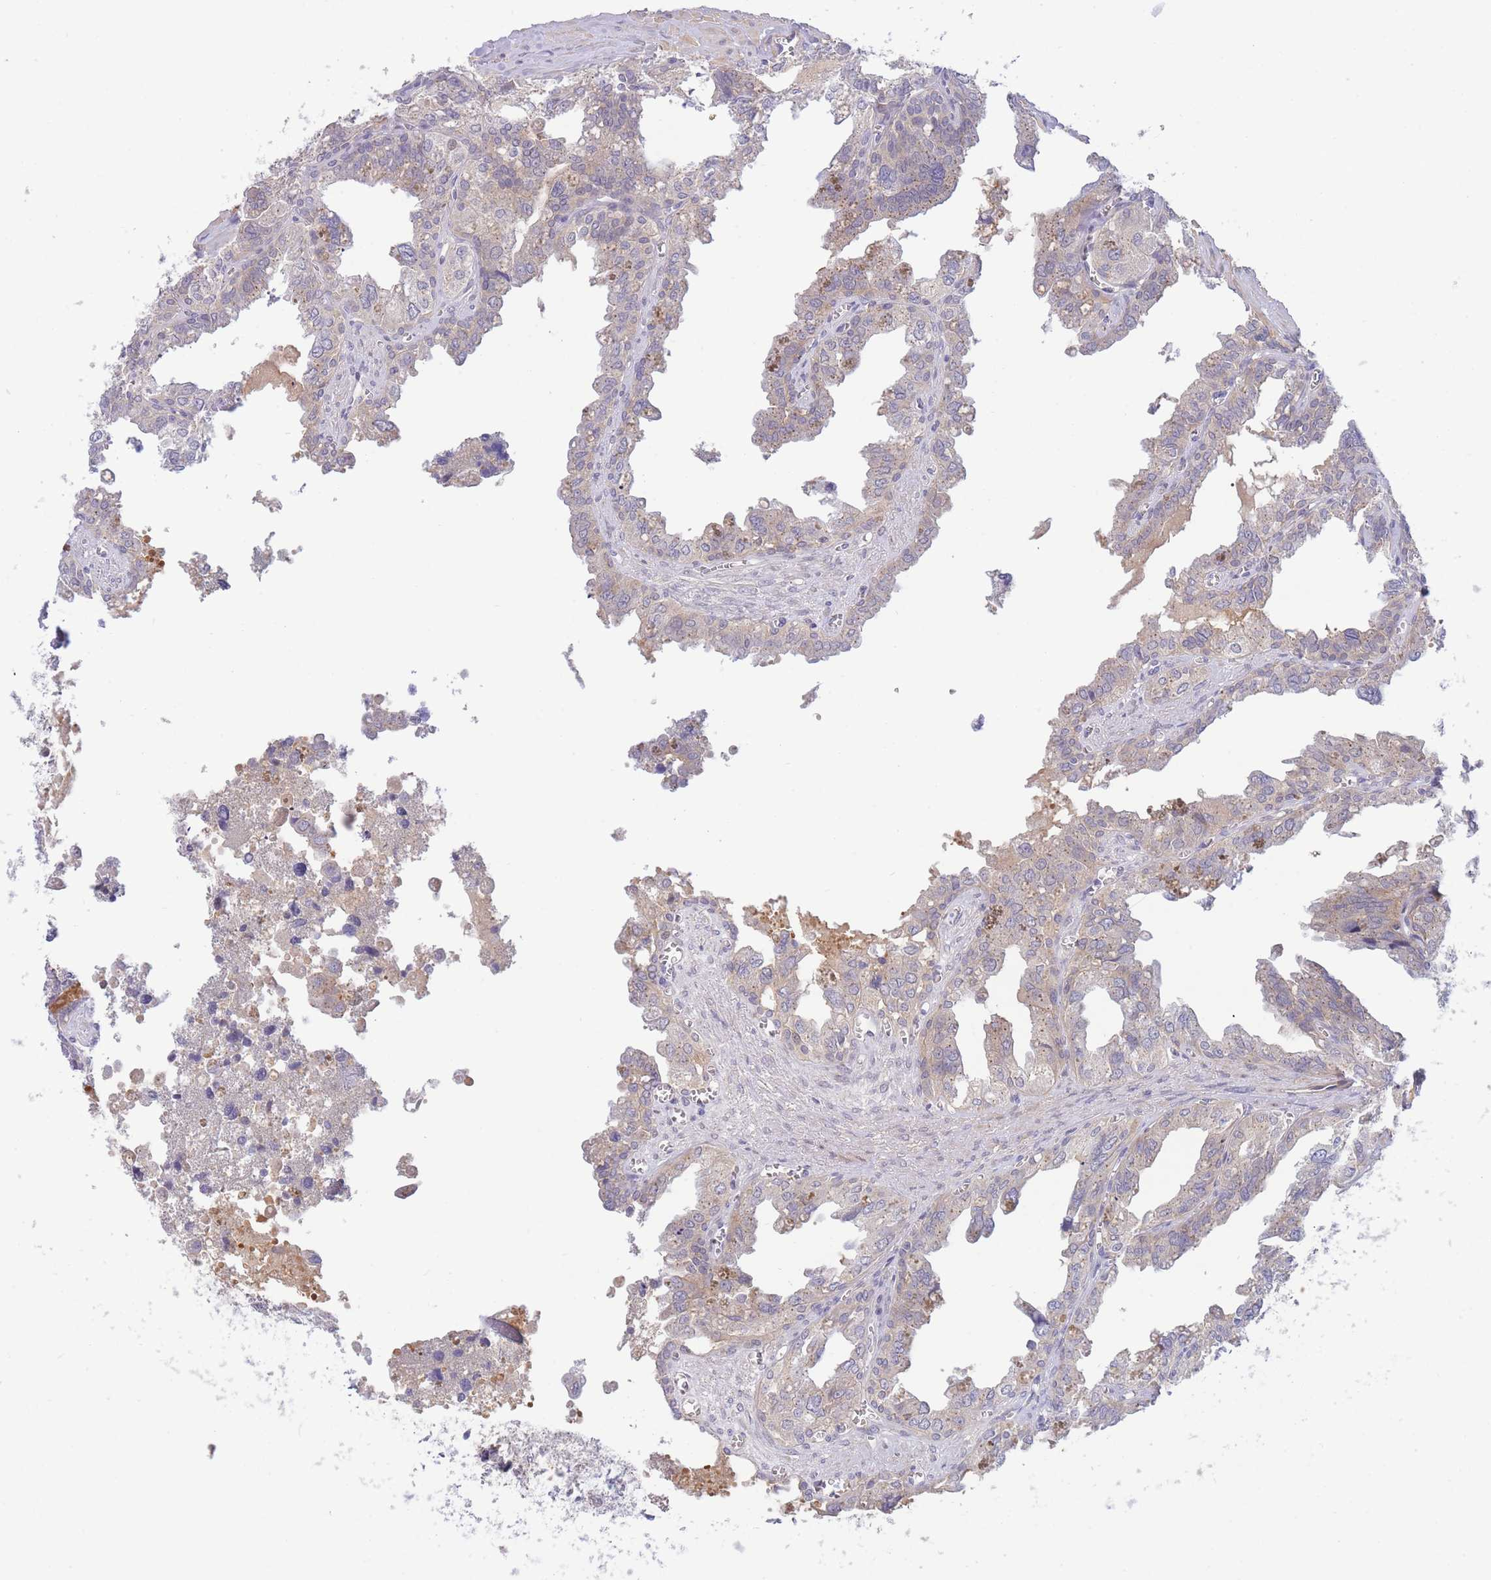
{"staining": {"intensity": "weak", "quantity": "<25%", "location": "cytoplasmic/membranous"}, "tissue": "seminal vesicle", "cell_type": "Glandular cells", "image_type": "normal", "snomed": [{"axis": "morphology", "description": "Normal tissue, NOS"}, {"axis": "topography", "description": "Seminal veicle"}], "caption": "This is an immunohistochemistry histopathology image of unremarkable seminal vesicle. There is no staining in glandular cells.", "gene": "APOL4", "patient": {"sex": "male", "age": 67}}